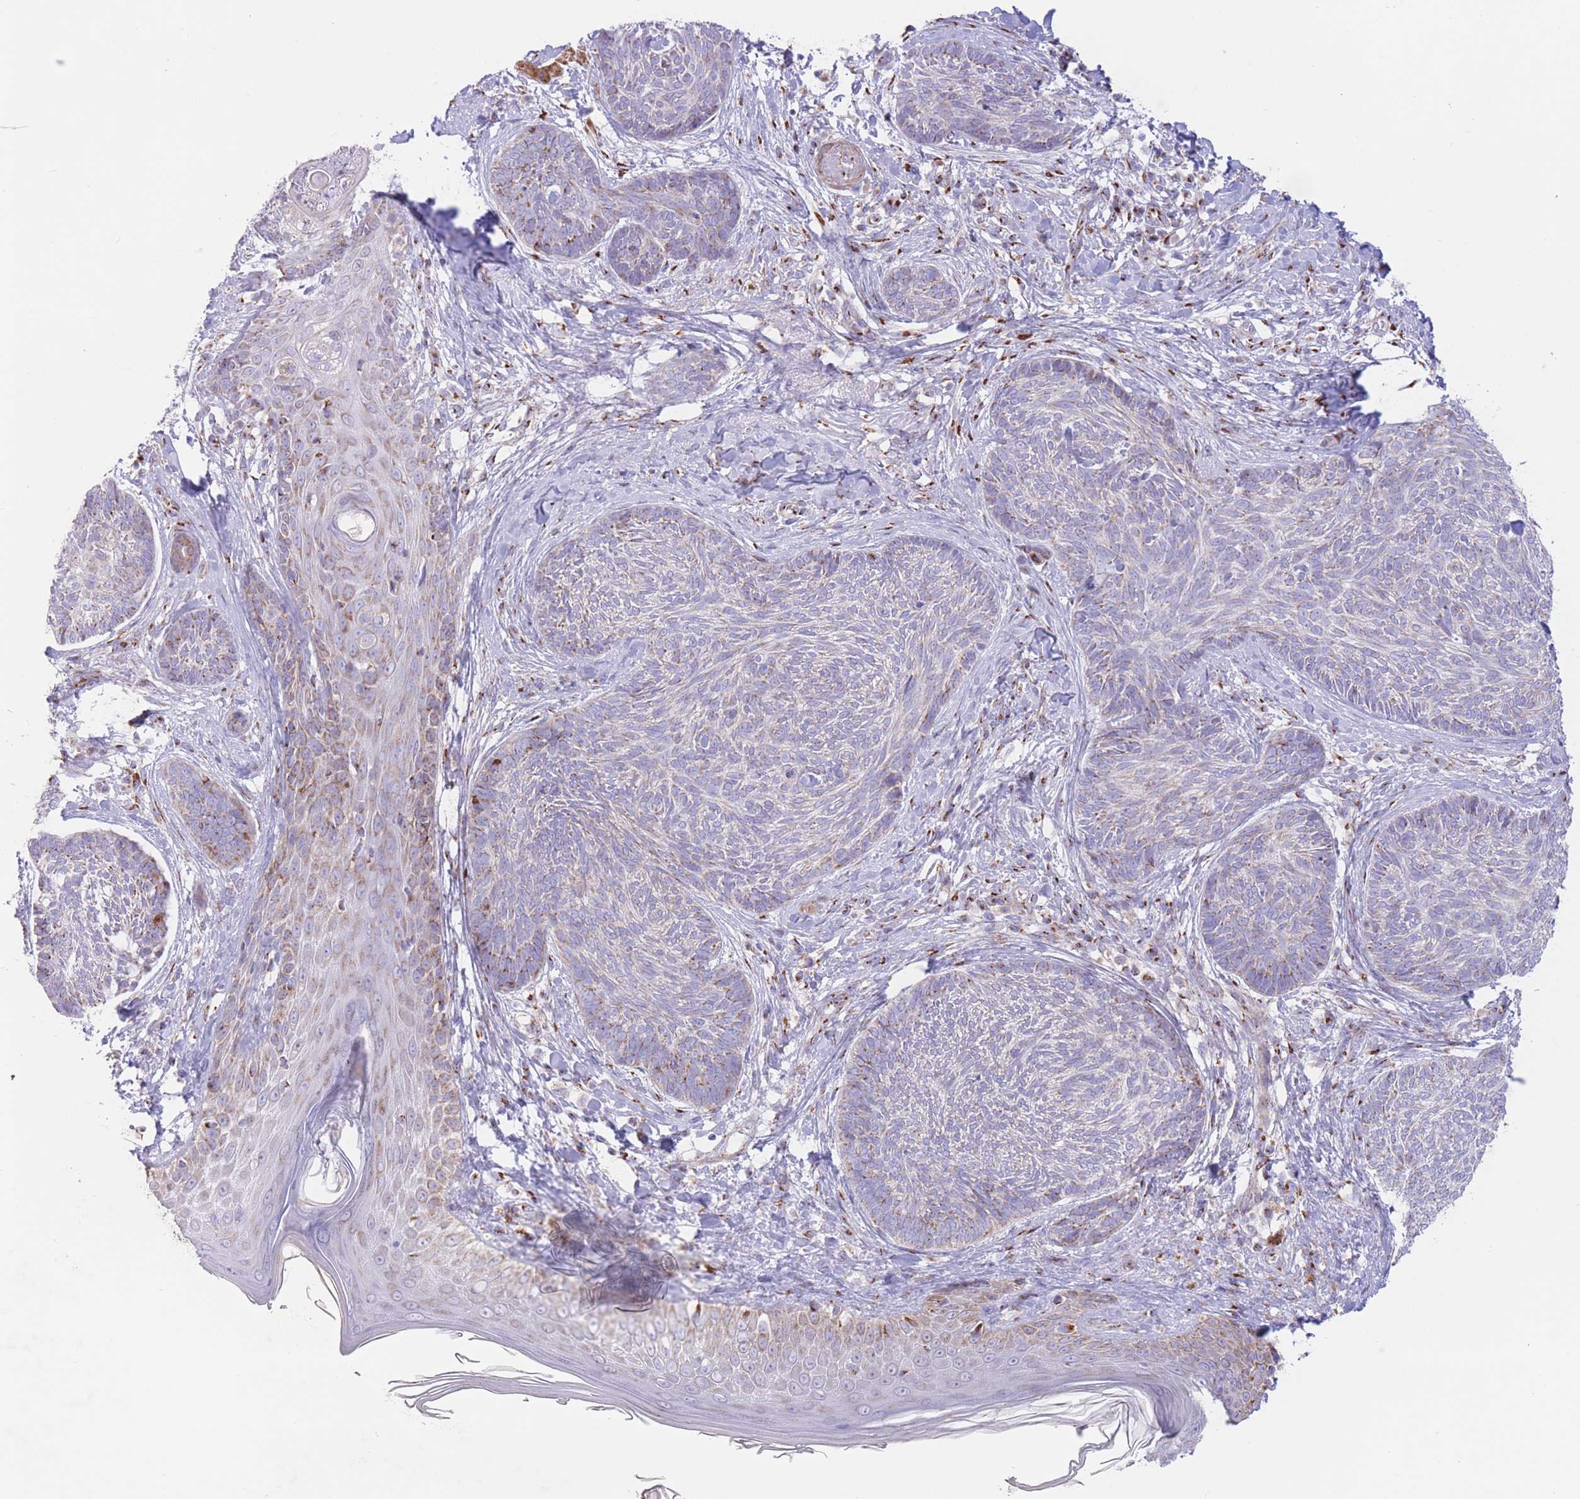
{"staining": {"intensity": "weak", "quantity": "<25%", "location": "cytoplasmic/membranous"}, "tissue": "skin cancer", "cell_type": "Tumor cells", "image_type": "cancer", "snomed": [{"axis": "morphology", "description": "Basal cell carcinoma"}, {"axis": "topography", "description": "Skin"}], "caption": "Immunohistochemical staining of skin cancer (basal cell carcinoma) shows no significant staining in tumor cells.", "gene": "MPND", "patient": {"sex": "male", "age": 73}}